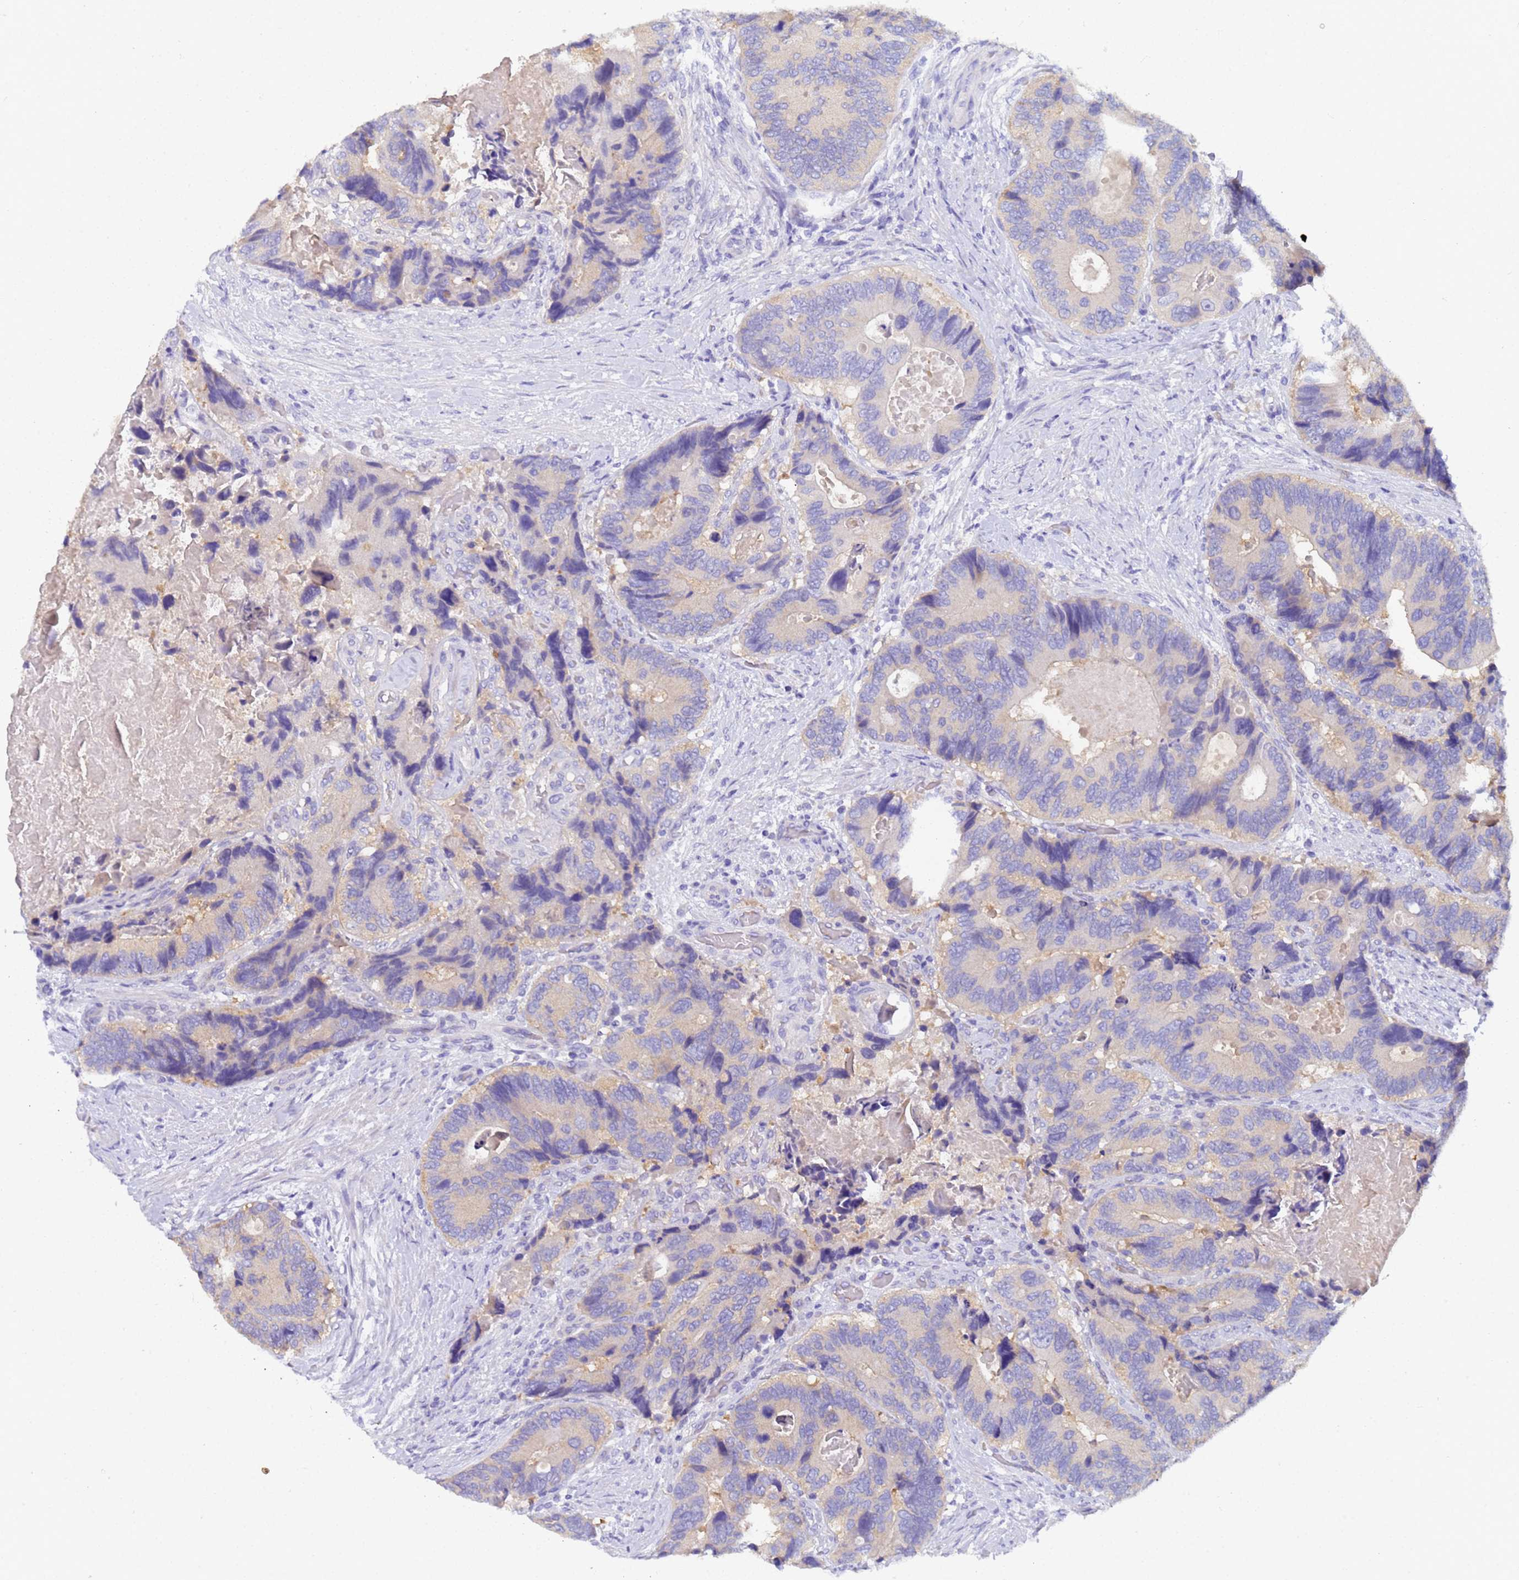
{"staining": {"intensity": "negative", "quantity": "none", "location": "none"}, "tissue": "colorectal cancer", "cell_type": "Tumor cells", "image_type": "cancer", "snomed": [{"axis": "morphology", "description": "Adenocarcinoma, NOS"}, {"axis": "topography", "description": "Colon"}], "caption": "This histopathology image is of colorectal cancer (adenocarcinoma) stained with immunohistochemistry (IHC) to label a protein in brown with the nuclei are counter-stained blue. There is no positivity in tumor cells.", "gene": "UBE2O", "patient": {"sex": "male", "age": 84}}